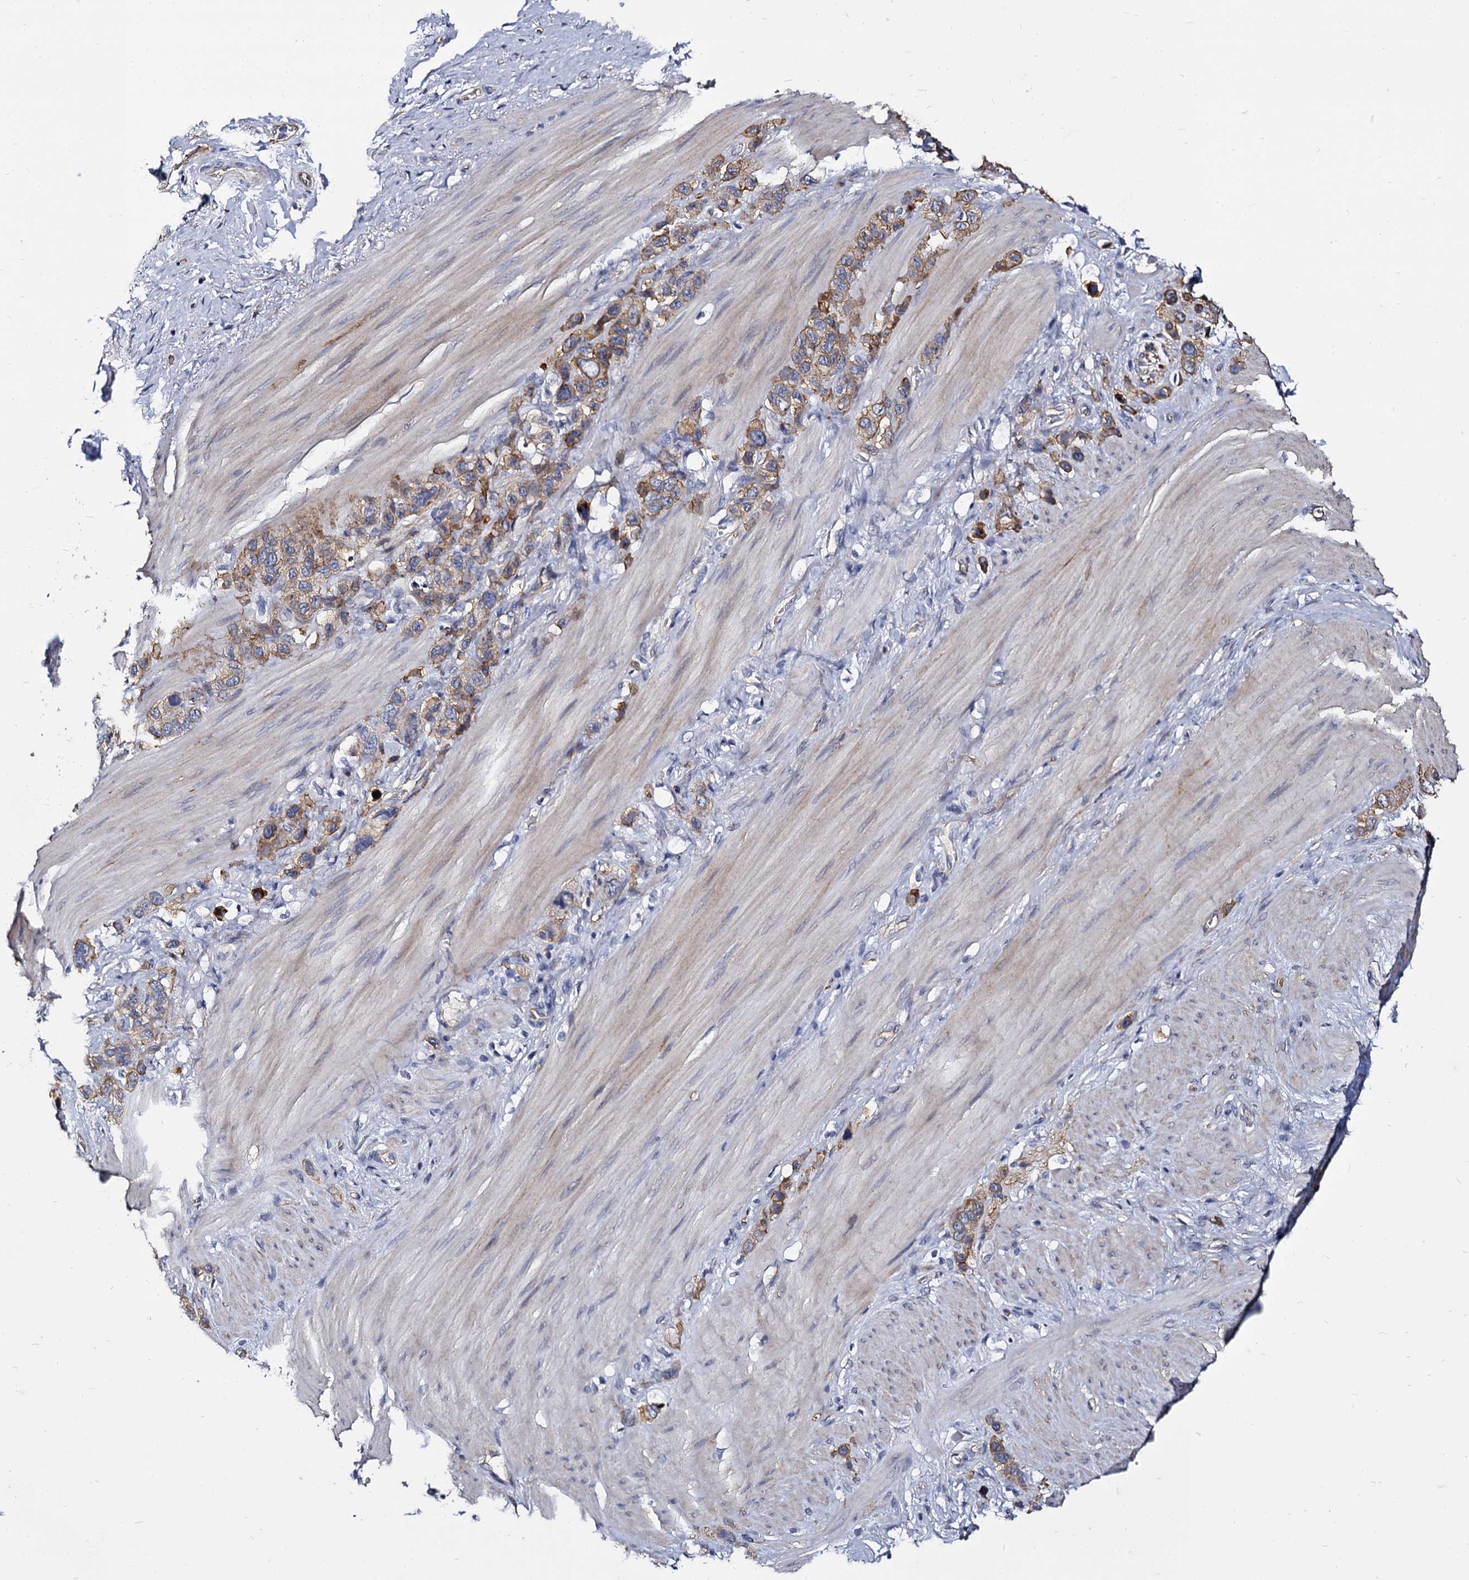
{"staining": {"intensity": "moderate", "quantity": ">75%", "location": "cytoplasmic/membranous"}, "tissue": "stomach cancer", "cell_type": "Tumor cells", "image_type": "cancer", "snomed": [{"axis": "morphology", "description": "Adenocarcinoma, NOS"}, {"axis": "morphology", "description": "Adenocarcinoma, High grade"}, {"axis": "topography", "description": "Stomach, upper"}, {"axis": "topography", "description": "Stomach, lower"}], "caption": "The photomicrograph reveals immunohistochemical staining of stomach cancer. There is moderate cytoplasmic/membranous positivity is identified in about >75% of tumor cells. The staining was performed using DAB (3,3'-diaminobenzidine), with brown indicating positive protein expression. Nuclei are stained blue with hematoxylin.", "gene": "CBFB", "patient": {"sex": "female", "age": 65}}